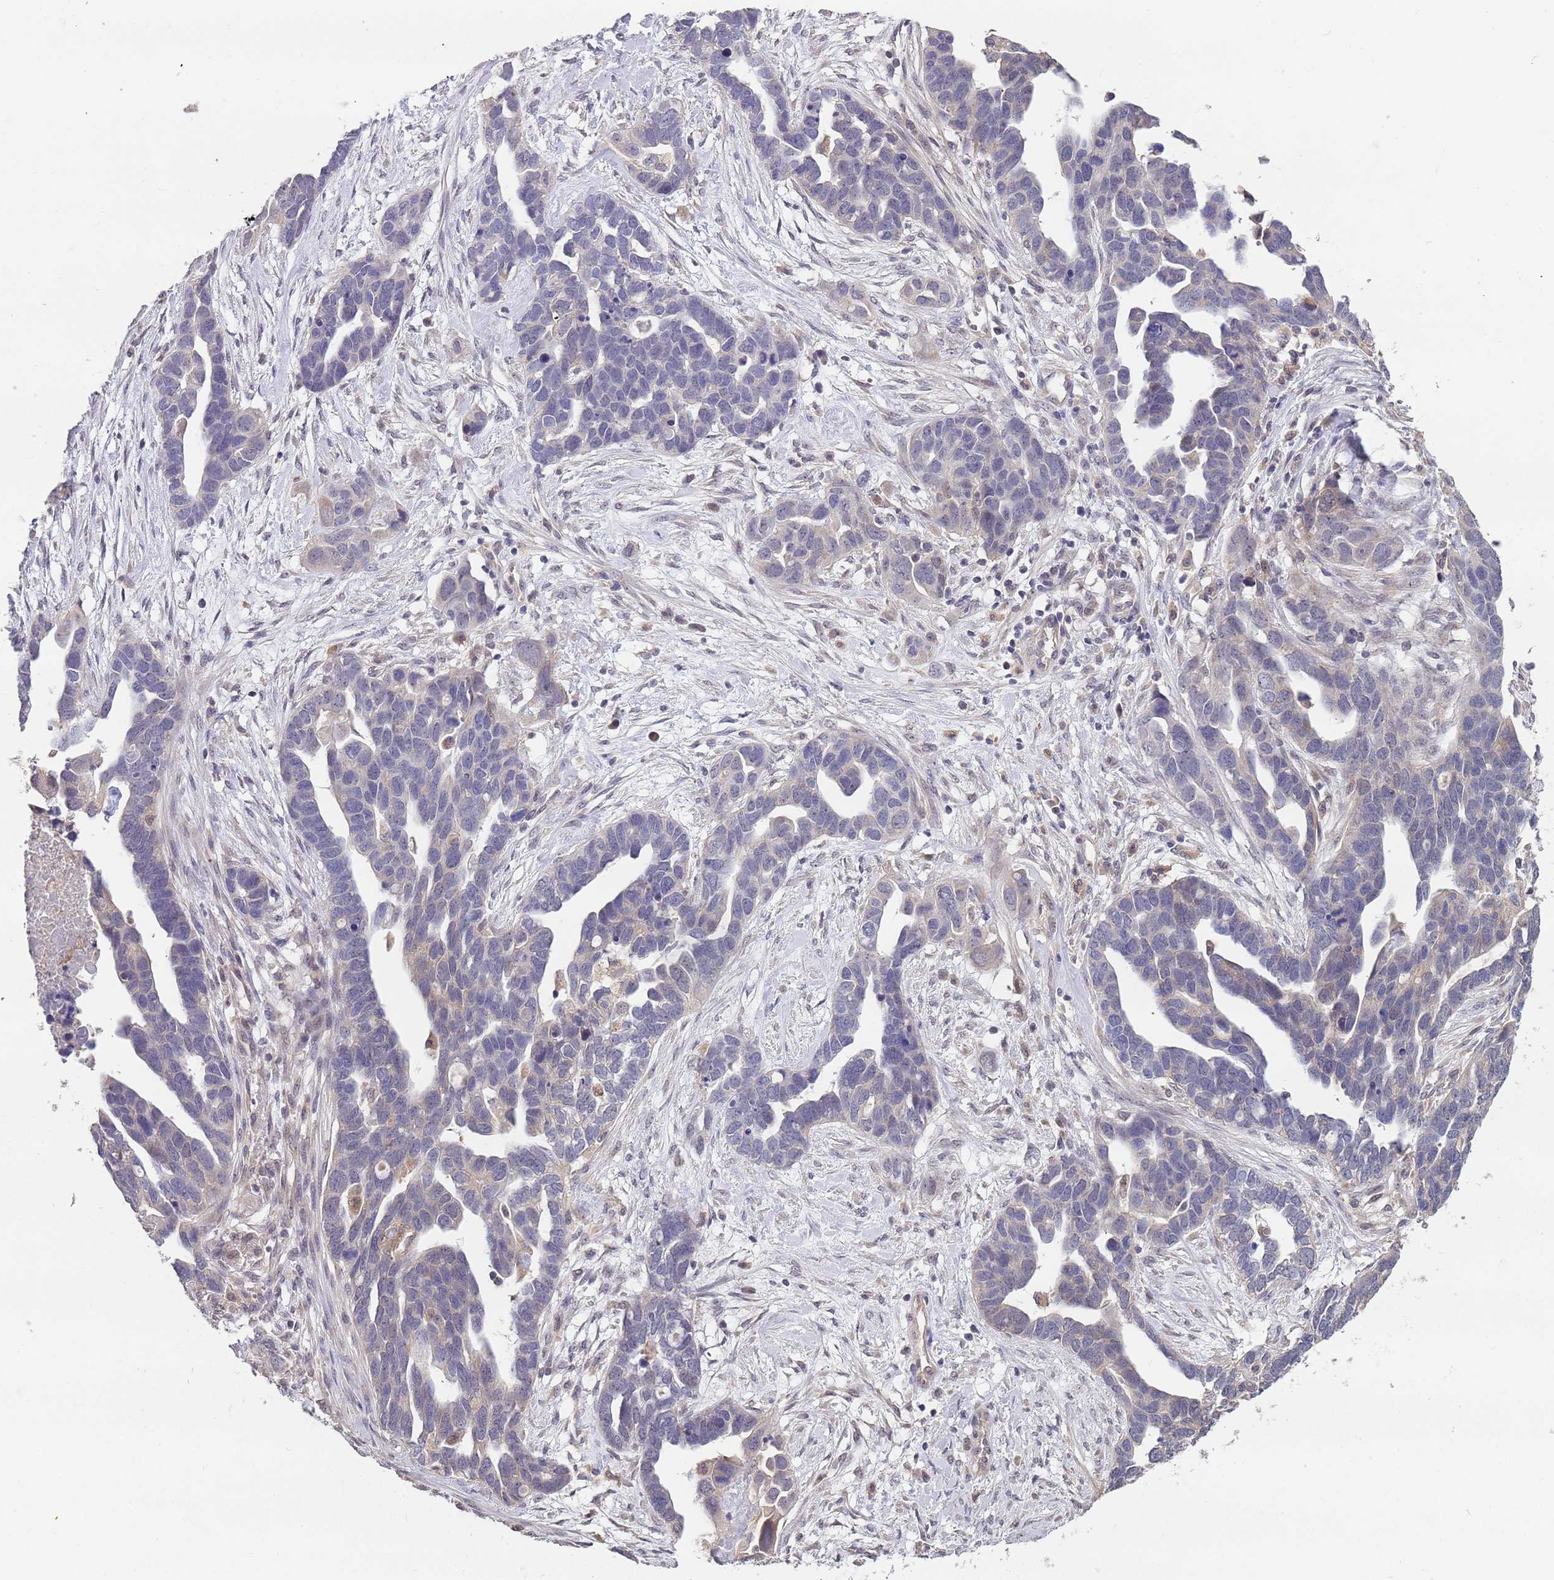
{"staining": {"intensity": "negative", "quantity": "none", "location": "none"}, "tissue": "ovarian cancer", "cell_type": "Tumor cells", "image_type": "cancer", "snomed": [{"axis": "morphology", "description": "Cystadenocarcinoma, serous, NOS"}, {"axis": "topography", "description": "Ovary"}], "caption": "A micrograph of human serous cystadenocarcinoma (ovarian) is negative for staining in tumor cells.", "gene": "TMEM64", "patient": {"sex": "female", "age": 54}}